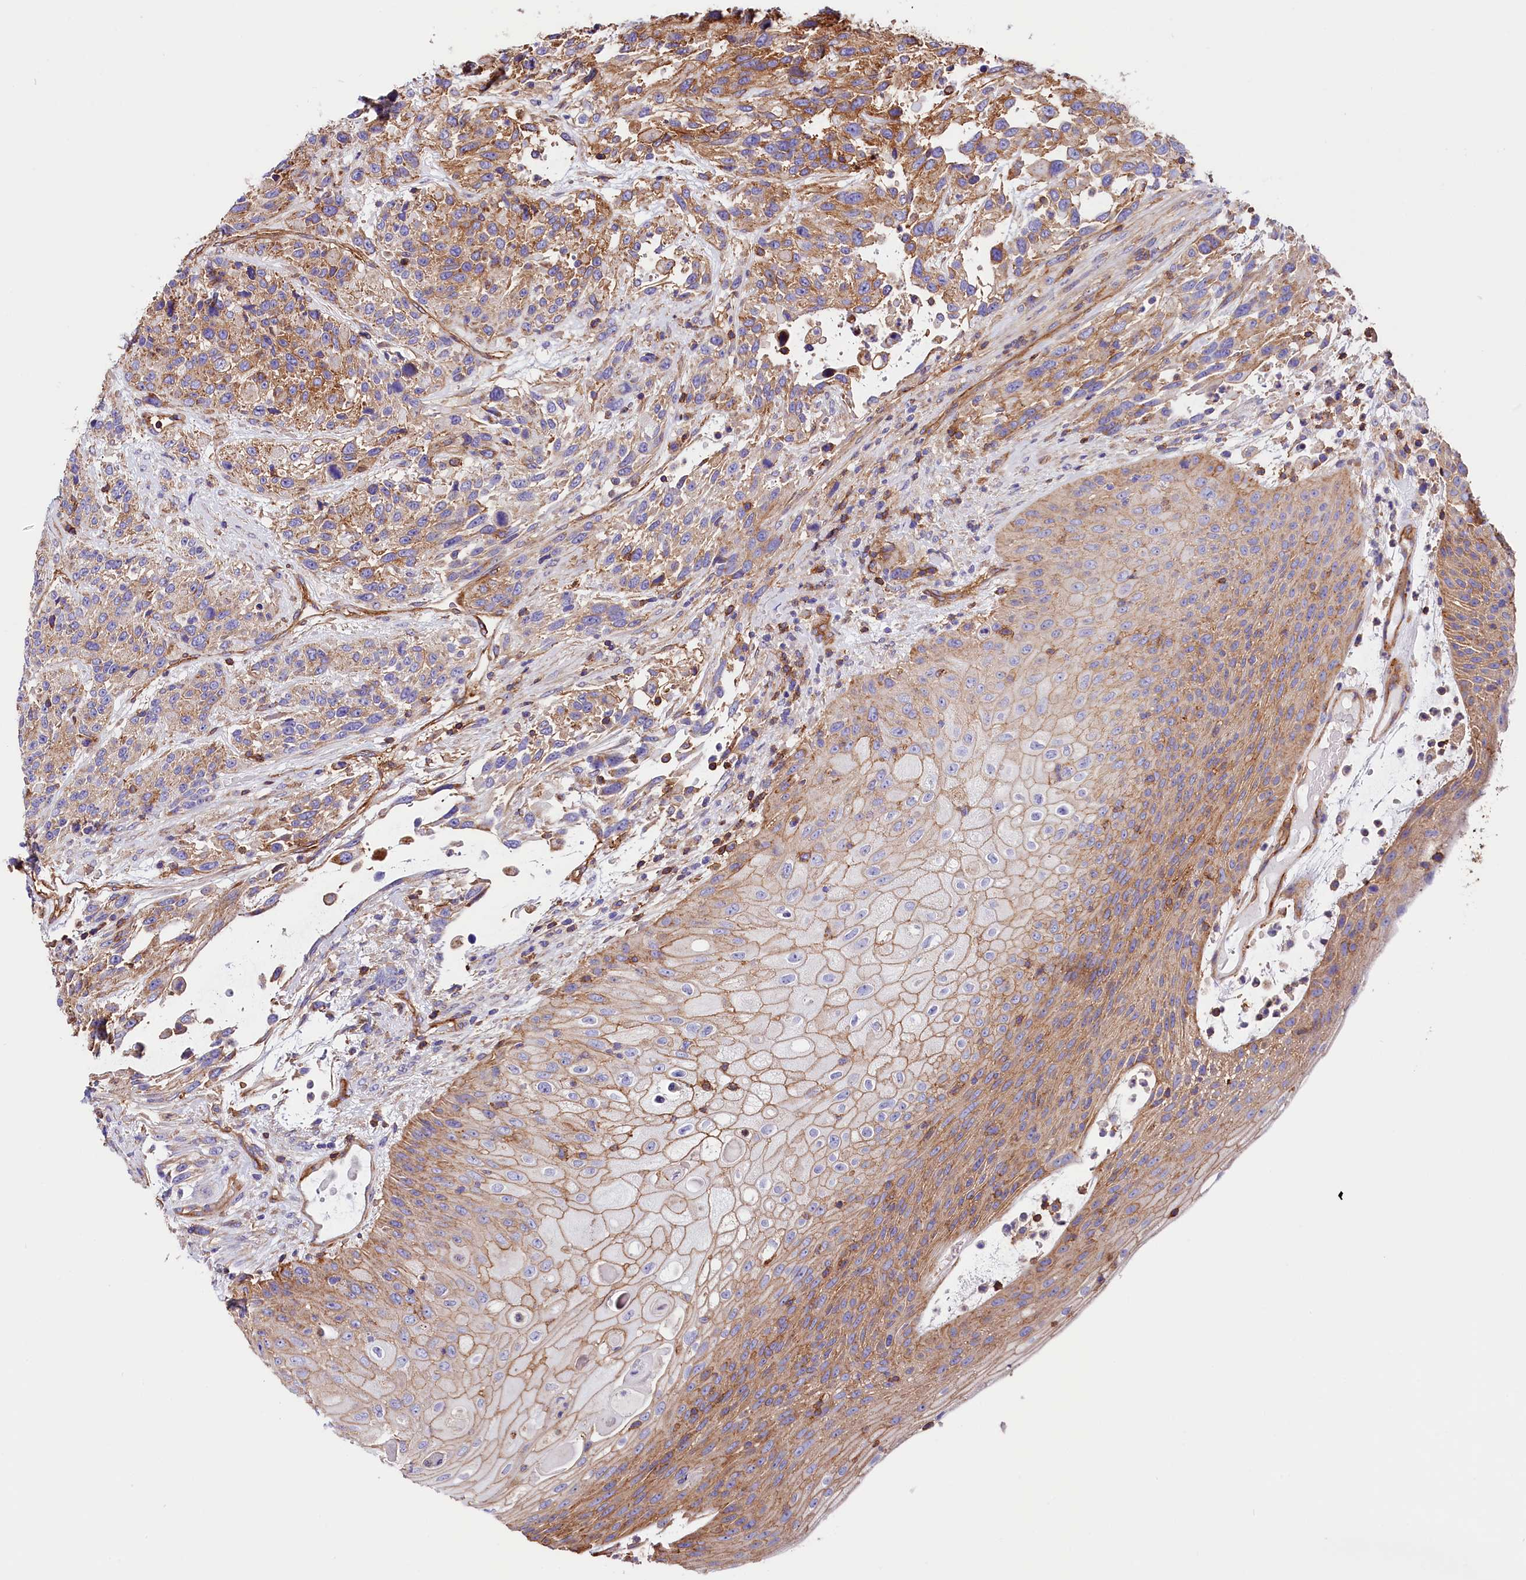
{"staining": {"intensity": "moderate", "quantity": "25%-75%", "location": "cytoplasmic/membranous"}, "tissue": "urothelial cancer", "cell_type": "Tumor cells", "image_type": "cancer", "snomed": [{"axis": "morphology", "description": "Urothelial carcinoma, High grade"}, {"axis": "topography", "description": "Urinary bladder"}], "caption": "There is medium levels of moderate cytoplasmic/membranous staining in tumor cells of urothelial cancer, as demonstrated by immunohistochemical staining (brown color).", "gene": "ATP2B4", "patient": {"sex": "female", "age": 70}}